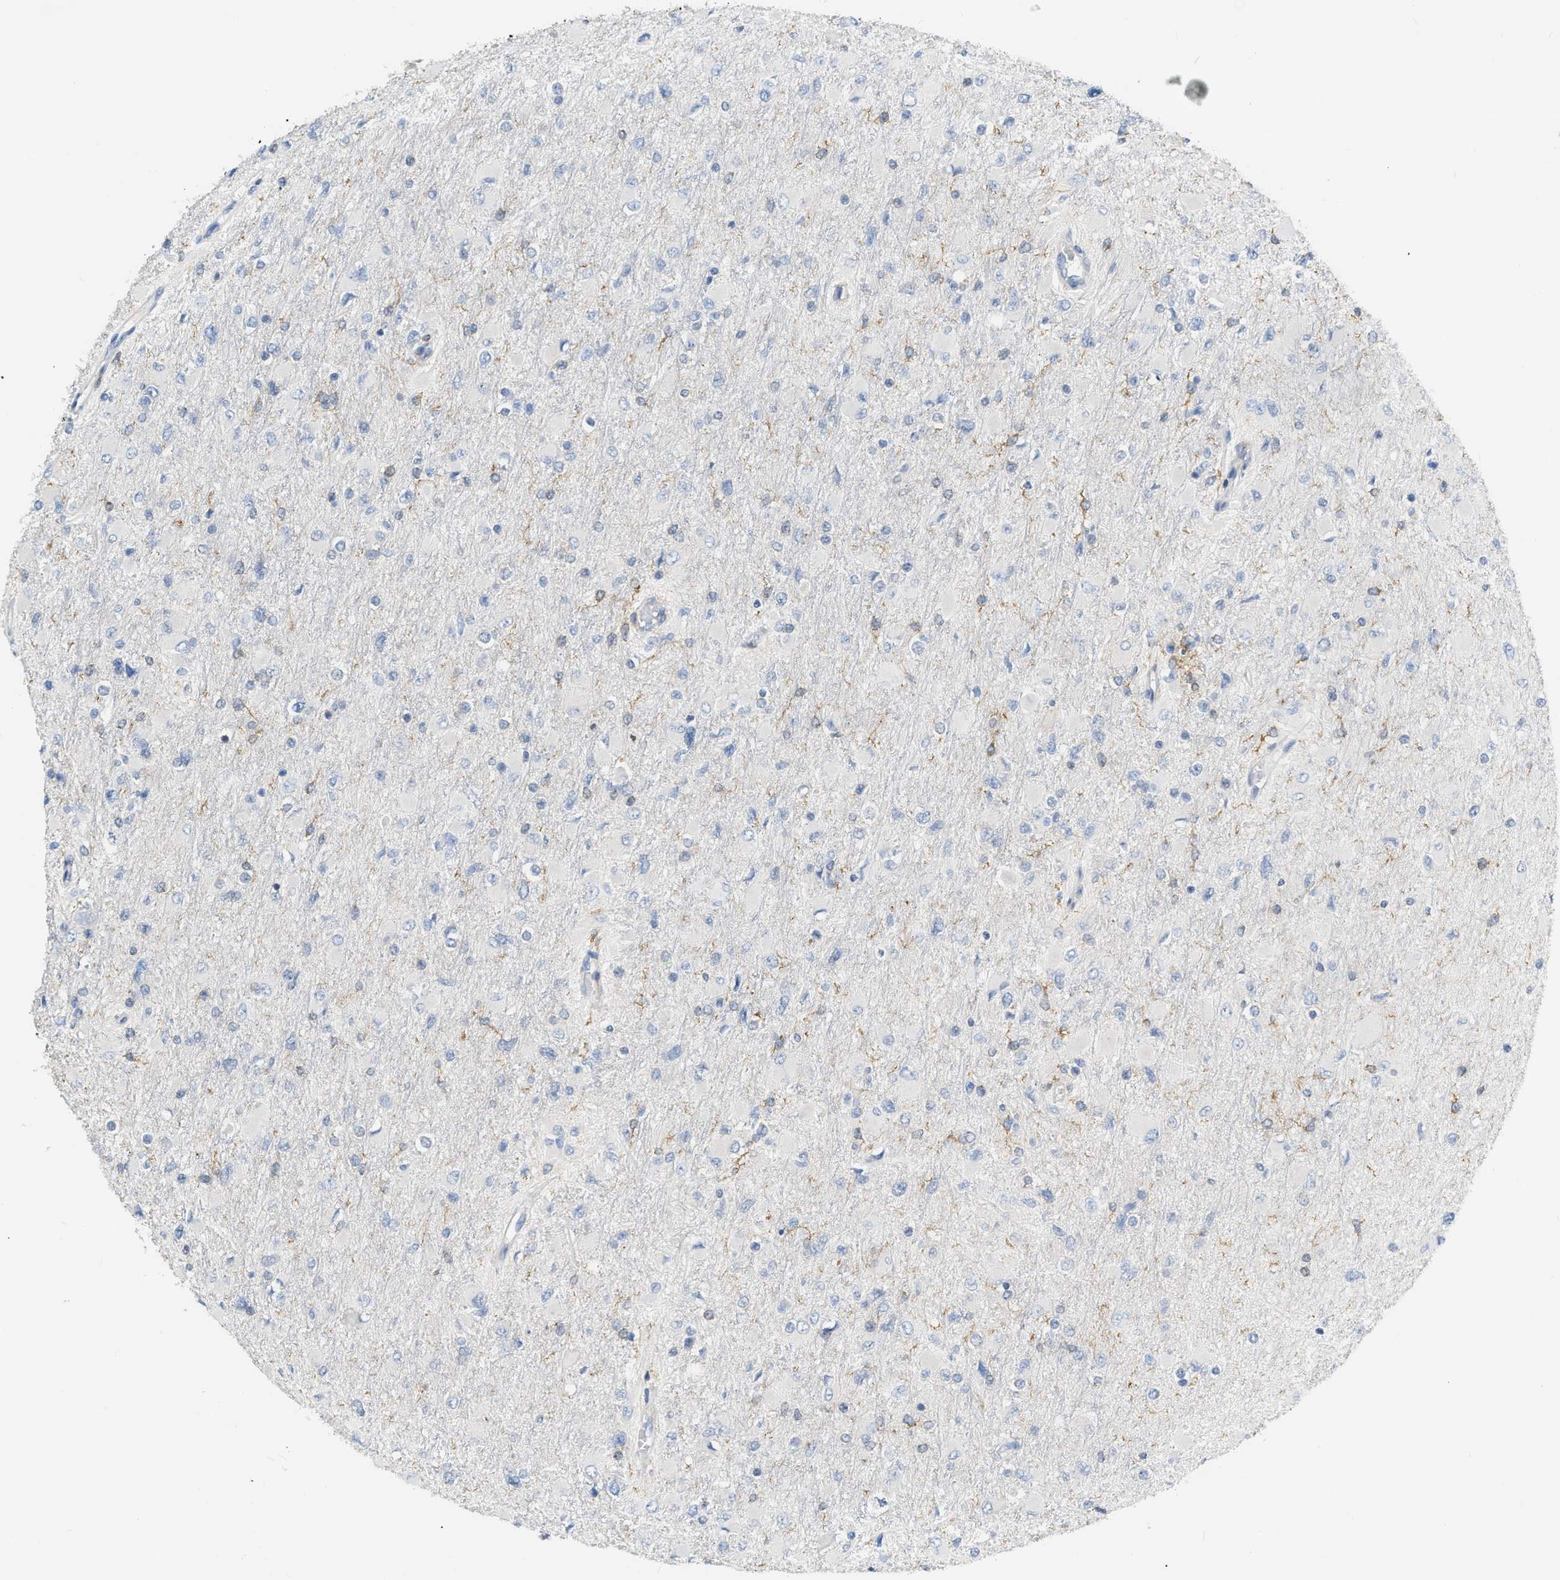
{"staining": {"intensity": "weak", "quantity": "<25%", "location": "cytoplasmic/membranous"}, "tissue": "glioma", "cell_type": "Tumor cells", "image_type": "cancer", "snomed": [{"axis": "morphology", "description": "Glioma, malignant, High grade"}, {"axis": "topography", "description": "Cerebral cortex"}], "caption": "Tumor cells are negative for brown protein staining in glioma.", "gene": "ZNF408", "patient": {"sex": "female", "age": 36}}